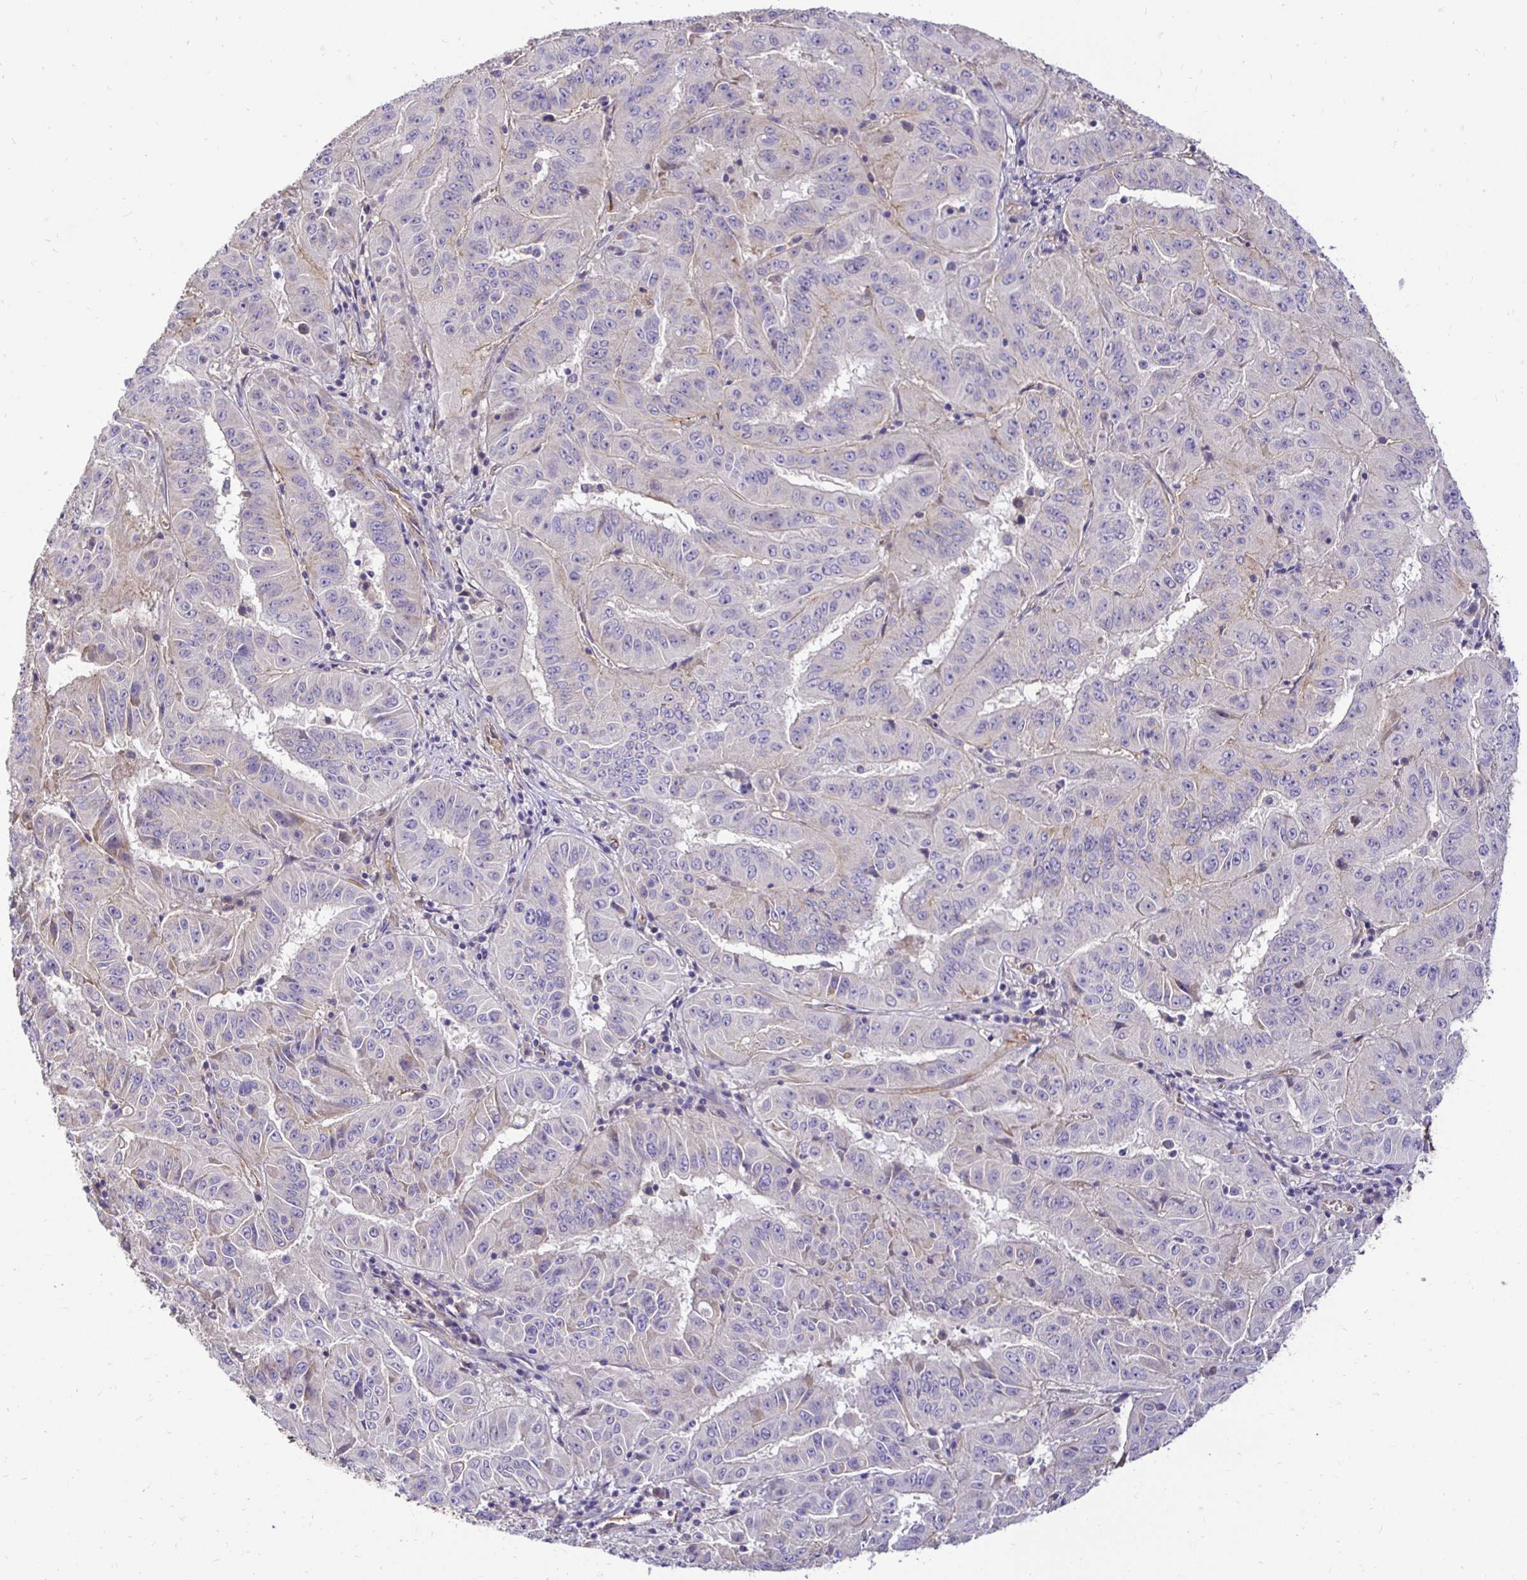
{"staining": {"intensity": "negative", "quantity": "none", "location": "none"}, "tissue": "pancreatic cancer", "cell_type": "Tumor cells", "image_type": "cancer", "snomed": [{"axis": "morphology", "description": "Adenocarcinoma, NOS"}, {"axis": "topography", "description": "Pancreas"}], "caption": "Protein analysis of pancreatic cancer exhibits no significant expression in tumor cells. (DAB immunohistochemistry (IHC) with hematoxylin counter stain).", "gene": "SLC9A1", "patient": {"sex": "male", "age": 63}}